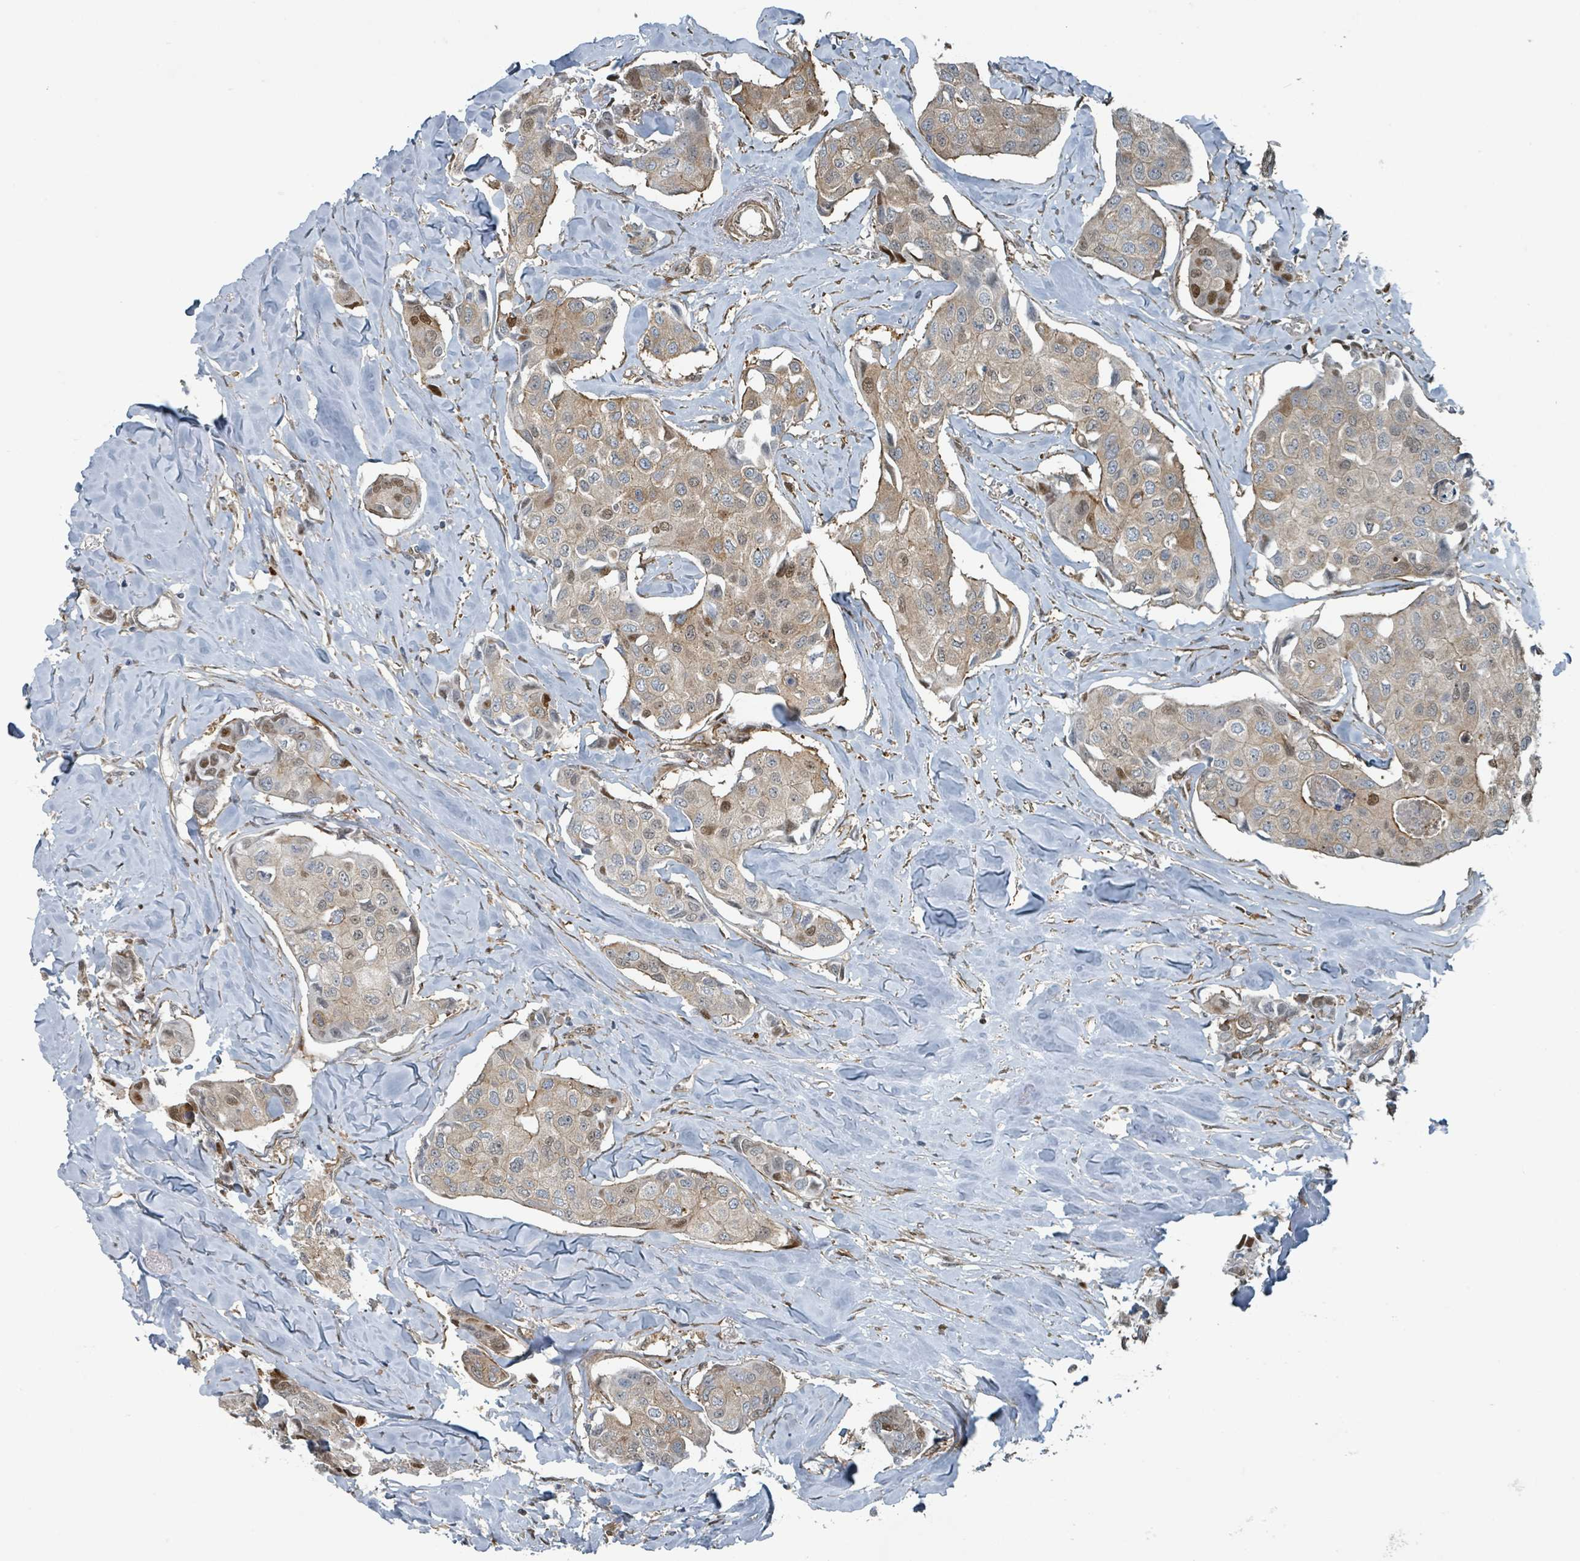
{"staining": {"intensity": "moderate", "quantity": "<25%", "location": "cytoplasmic/membranous,nuclear"}, "tissue": "breast cancer", "cell_type": "Tumor cells", "image_type": "cancer", "snomed": [{"axis": "morphology", "description": "Duct carcinoma"}, {"axis": "topography", "description": "Breast"}], "caption": "Immunohistochemical staining of breast infiltrating ductal carcinoma exhibits low levels of moderate cytoplasmic/membranous and nuclear protein expression in approximately <25% of tumor cells.", "gene": "RHPN2", "patient": {"sex": "female", "age": 80}}